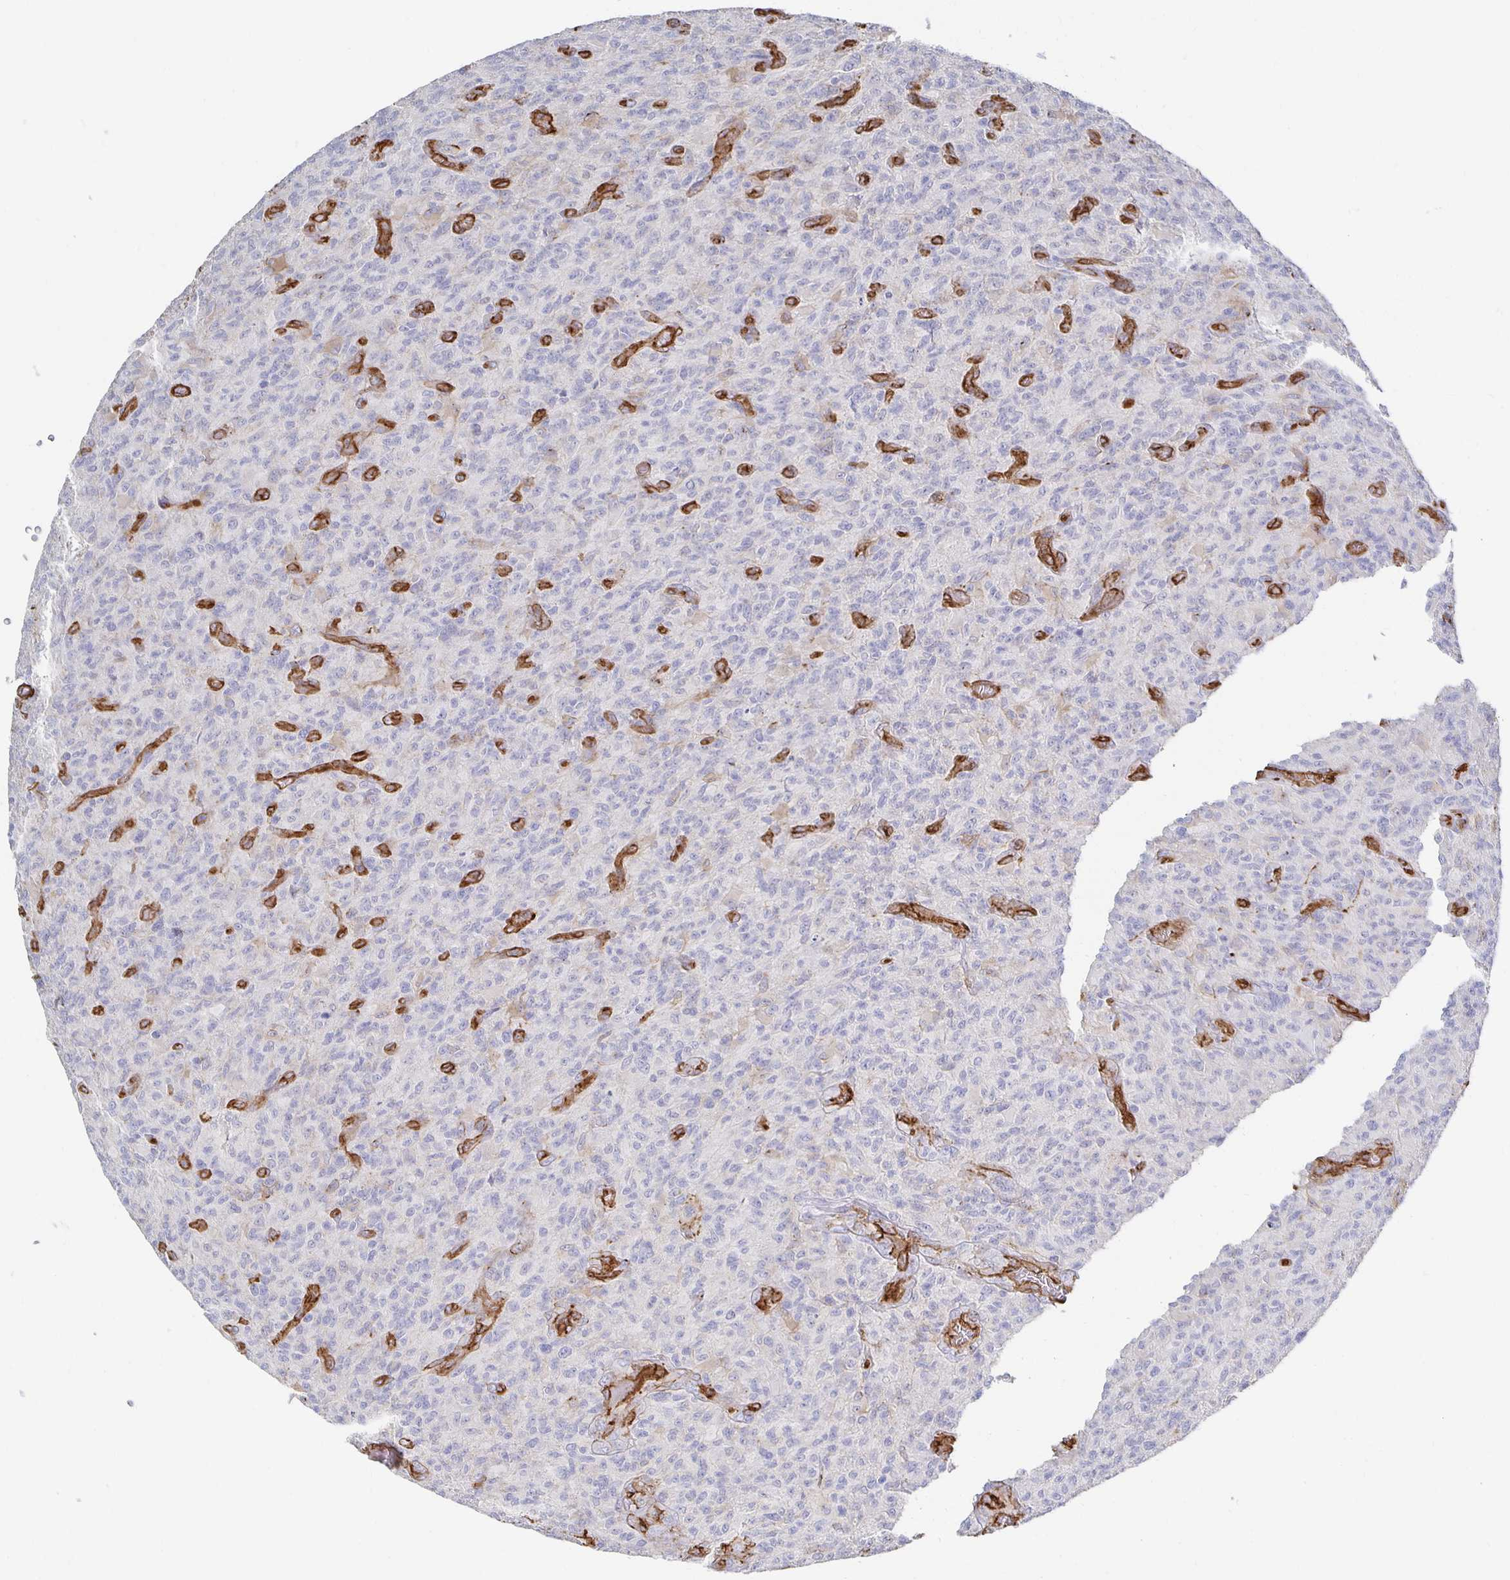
{"staining": {"intensity": "negative", "quantity": "none", "location": "none"}, "tissue": "glioma", "cell_type": "Tumor cells", "image_type": "cancer", "snomed": [{"axis": "morphology", "description": "Glioma, malignant, High grade"}, {"axis": "topography", "description": "Brain"}], "caption": "The histopathology image reveals no significant staining in tumor cells of malignant high-grade glioma.", "gene": "VIPR2", "patient": {"sex": "male", "age": 61}}